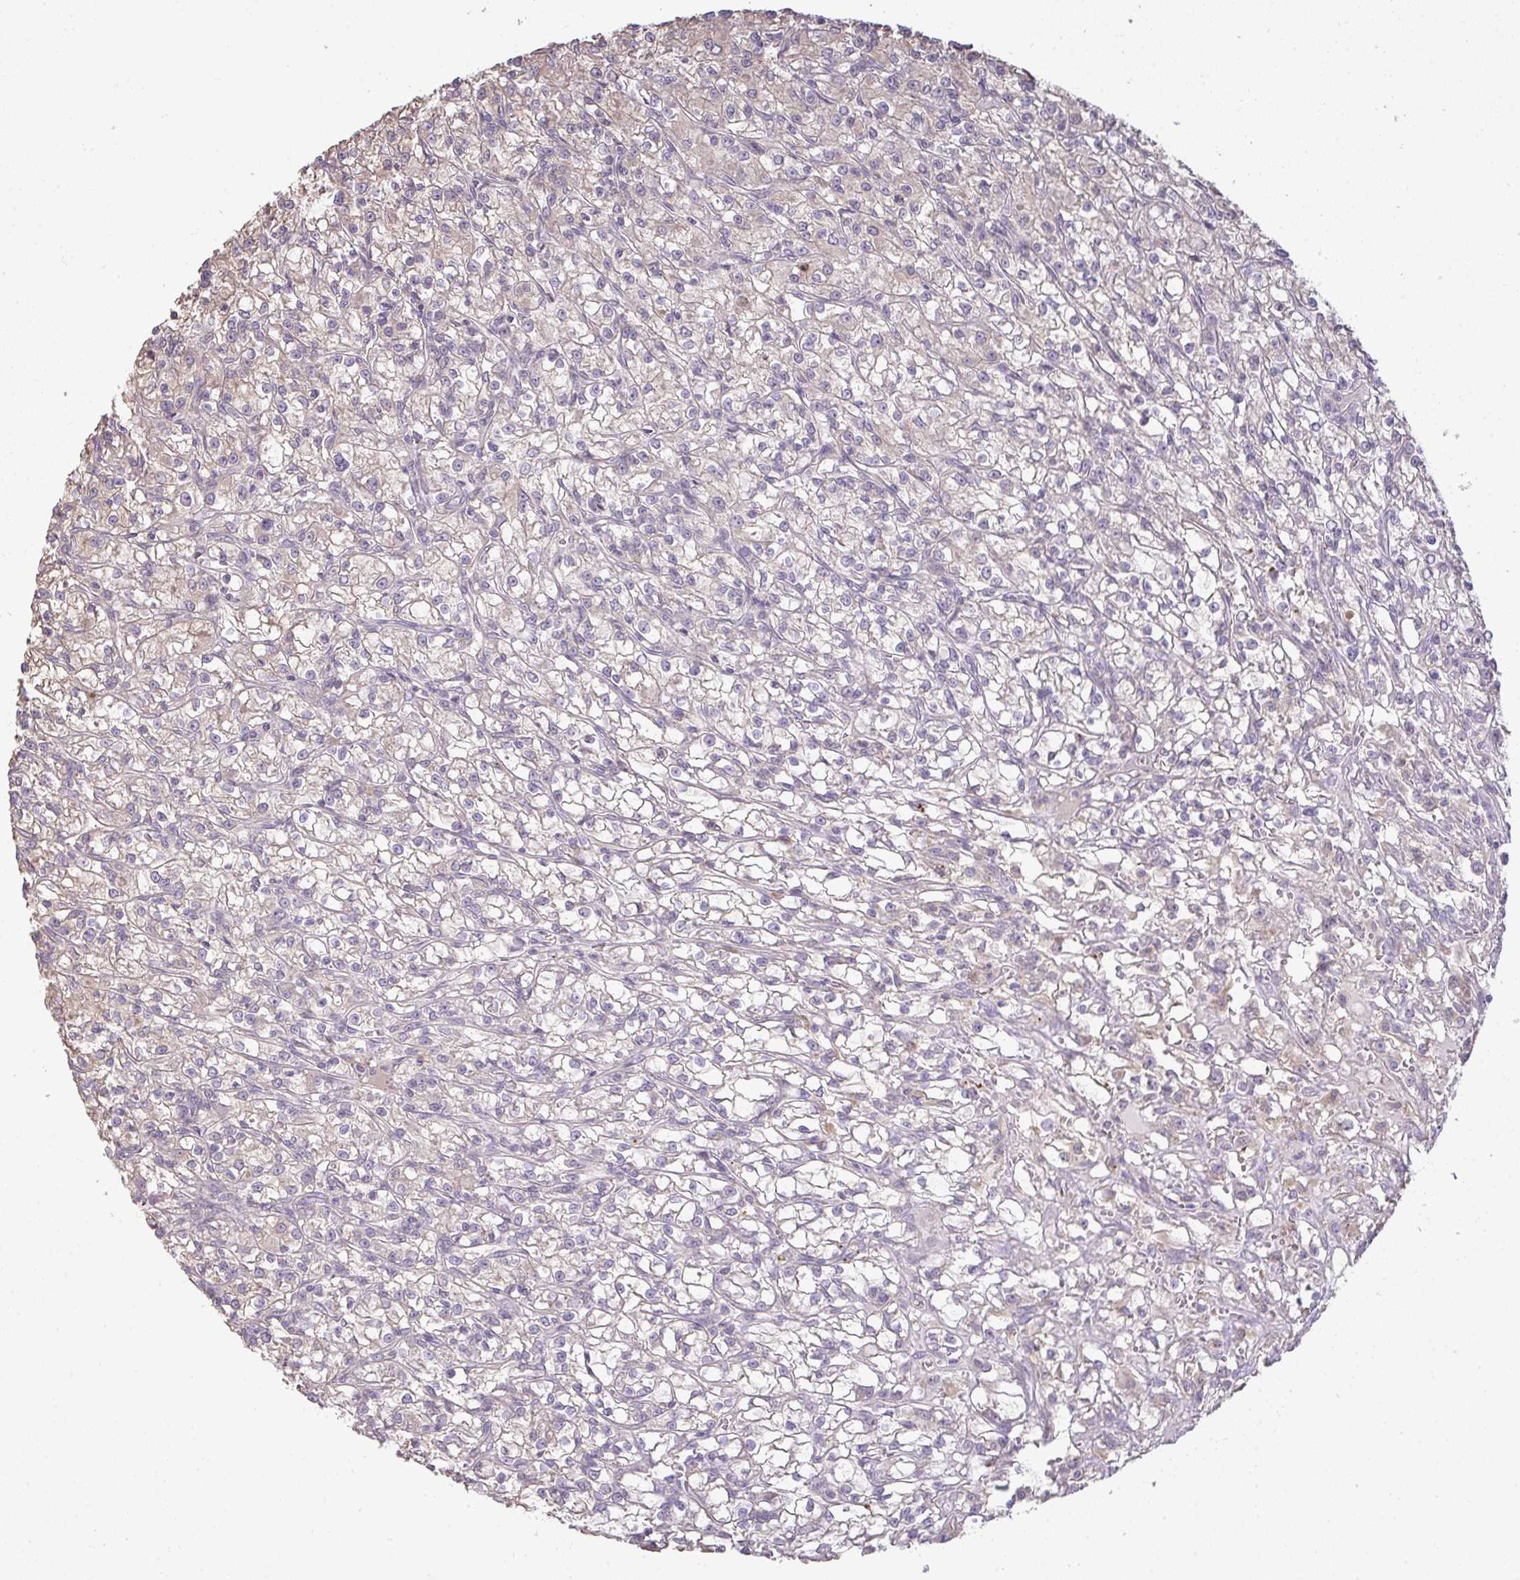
{"staining": {"intensity": "negative", "quantity": "none", "location": "none"}, "tissue": "renal cancer", "cell_type": "Tumor cells", "image_type": "cancer", "snomed": [{"axis": "morphology", "description": "Adenocarcinoma, NOS"}, {"axis": "topography", "description": "Kidney"}], "caption": "Immunohistochemical staining of human renal cancer exhibits no significant expression in tumor cells.", "gene": "BRINP3", "patient": {"sex": "female", "age": 59}}